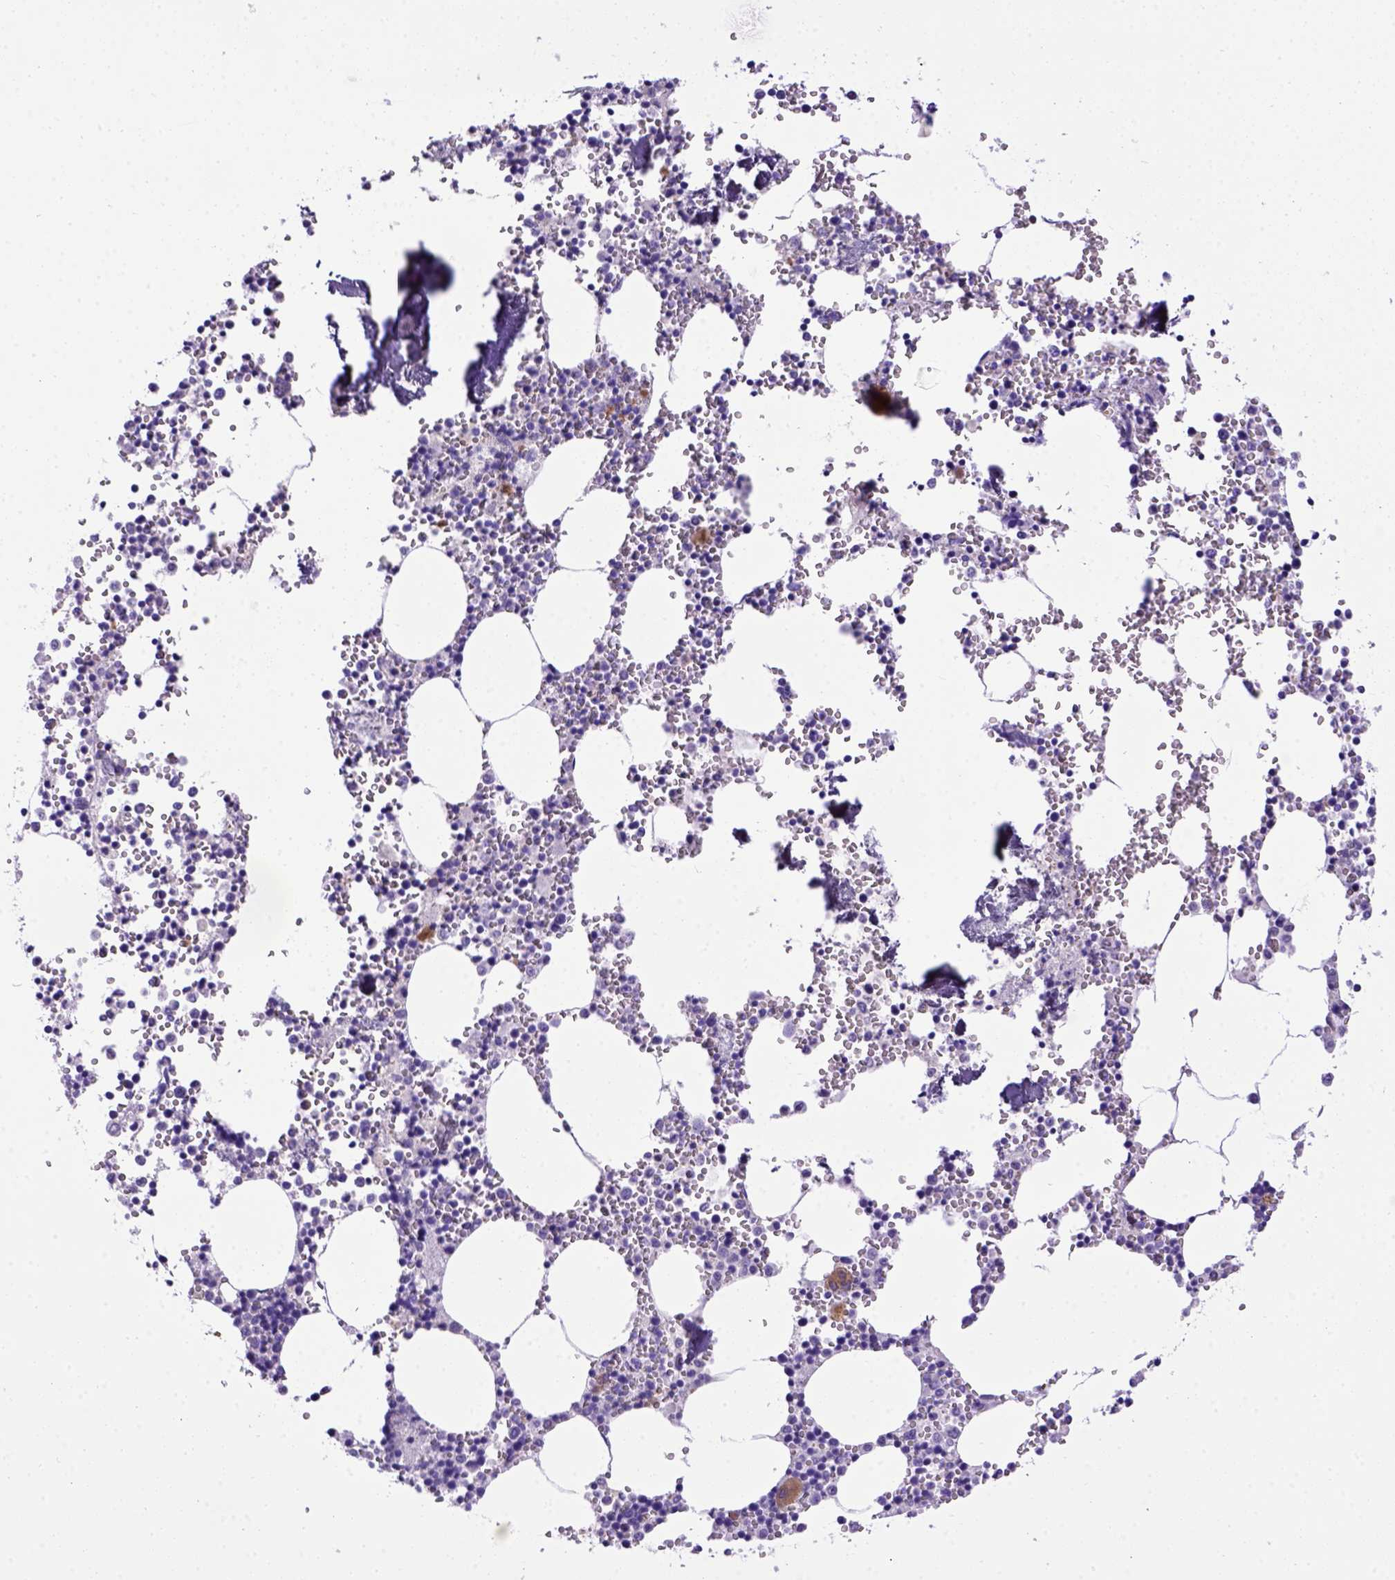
{"staining": {"intensity": "negative", "quantity": "none", "location": "none"}, "tissue": "bone marrow", "cell_type": "Hematopoietic cells", "image_type": "normal", "snomed": [{"axis": "morphology", "description": "Normal tissue, NOS"}, {"axis": "topography", "description": "Bone marrow"}], "caption": "Immunohistochemistry (IHC) of normal bone marrow displays no expression in hematopoietic cells.", "gene": "PTGES", "patient": {"sex": "male", "age": 54}}